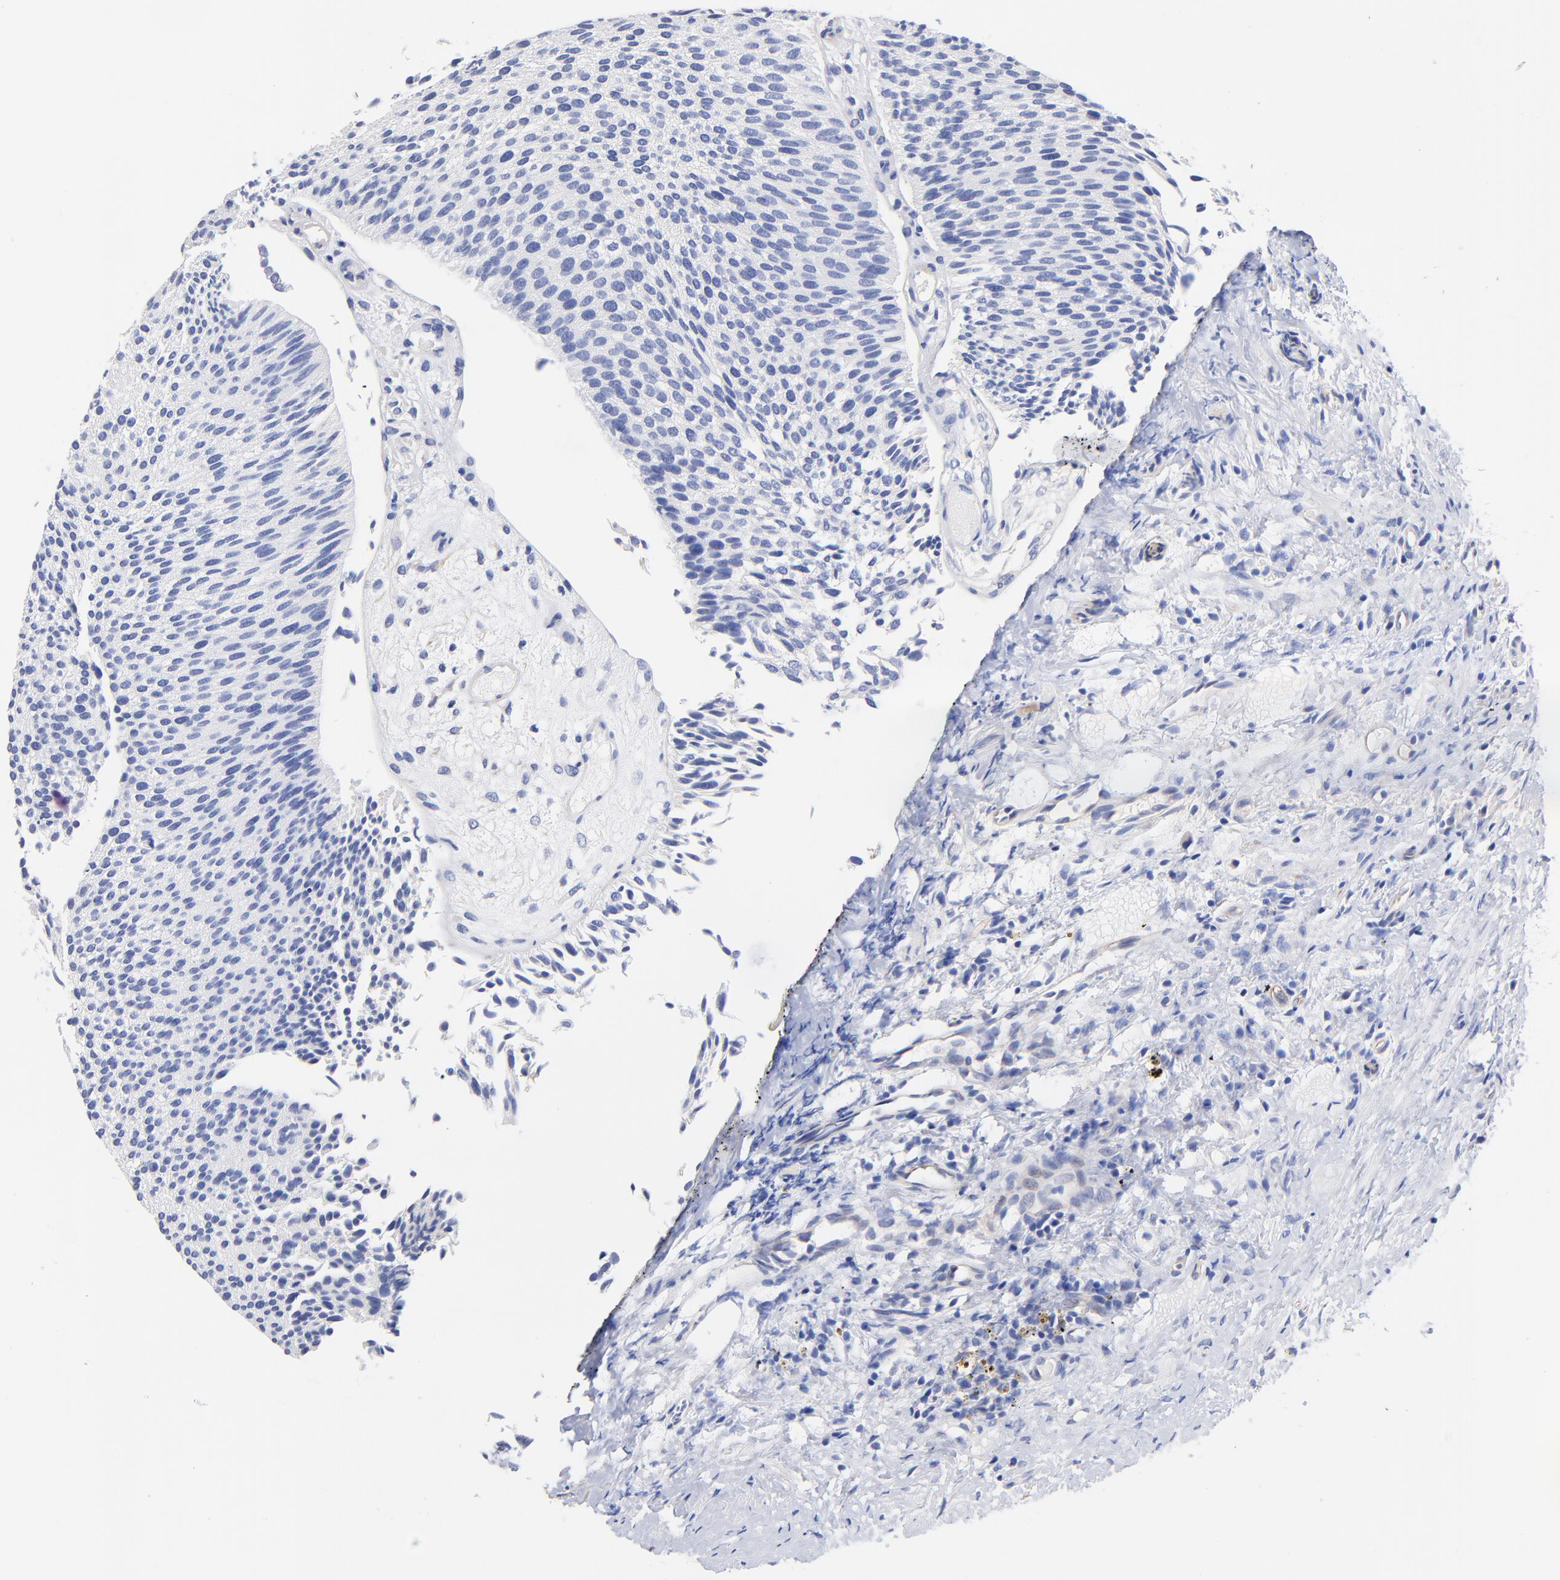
{"staining": {"intensity": "negative", "quantity": "none", "location": "none"}, "tissue": "urothelial cancer", "cell_type": "Tumor cells", "image_type": "cancer", "snomed": [{"axis": "morphology", "description": "Urothelial carcinoma, Low grade"}, {"axis": "topography", "description": "Urinary bladder"}], "caption": "Photomicrograph shows no significant protein positivity in tumor cells of urothelial cancer.", "gene": "SLC44A2", "patient": {"sex": "male", "age": 84}}